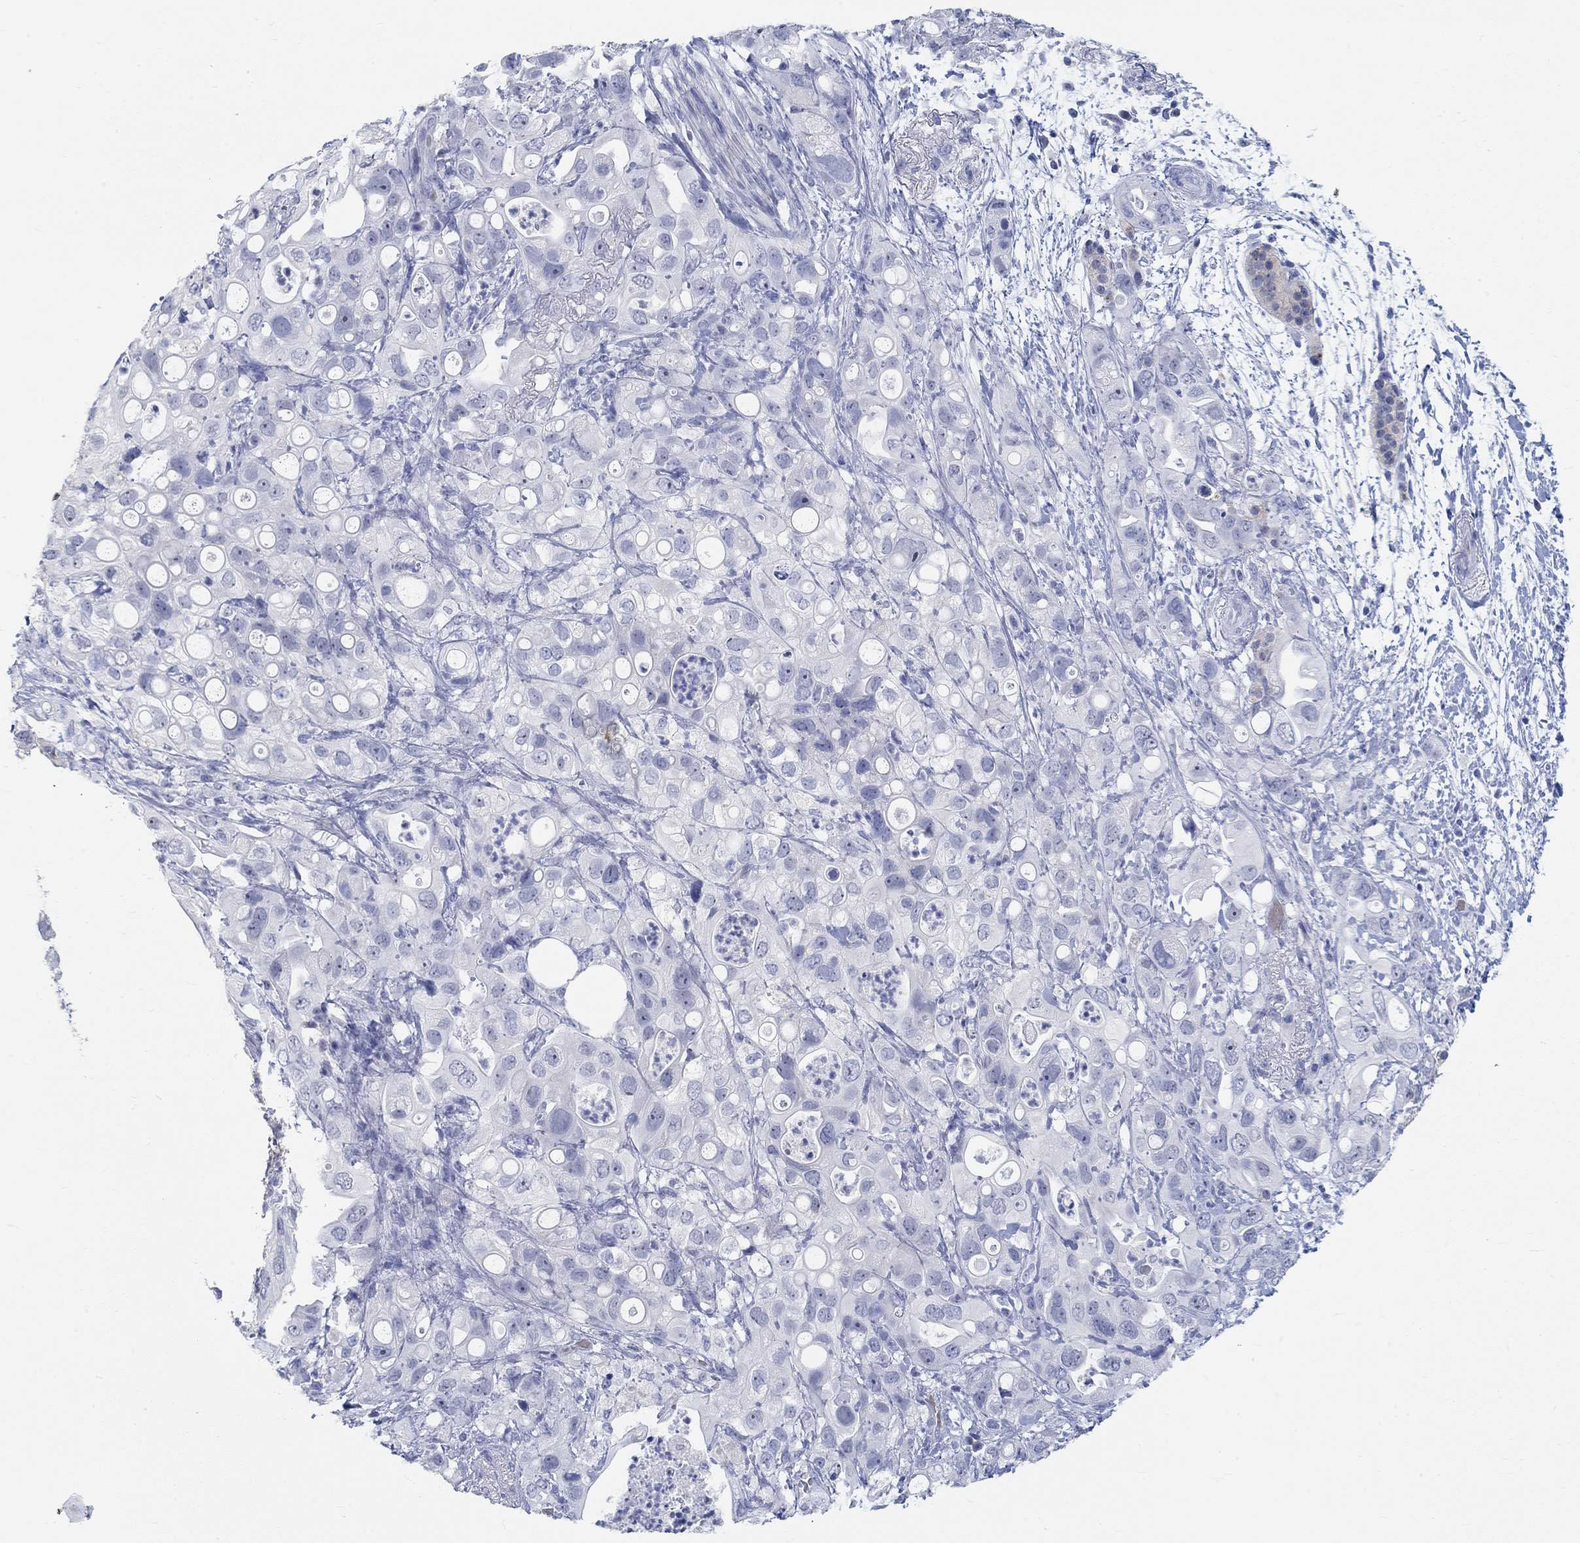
{"staining": {"intensity": "negative", "quantity": "none", "location": "none"}, "tissue": "pancreatic cancer", "cell_type": "Tumor cells", "image_type": "cancer", "snomed": [{"axis": "morphology", "description": "Adenocarcinoma, NOS"}, {"axis": "topography", "description": "Pancreas"}], "caption": "A histopathology image of pancreatic adenocarcinoma stained for a protein exhibits no brown staining in tumor cells.", "gene": "GRIA3", "patient": {"sex": "female", "age": 72}}